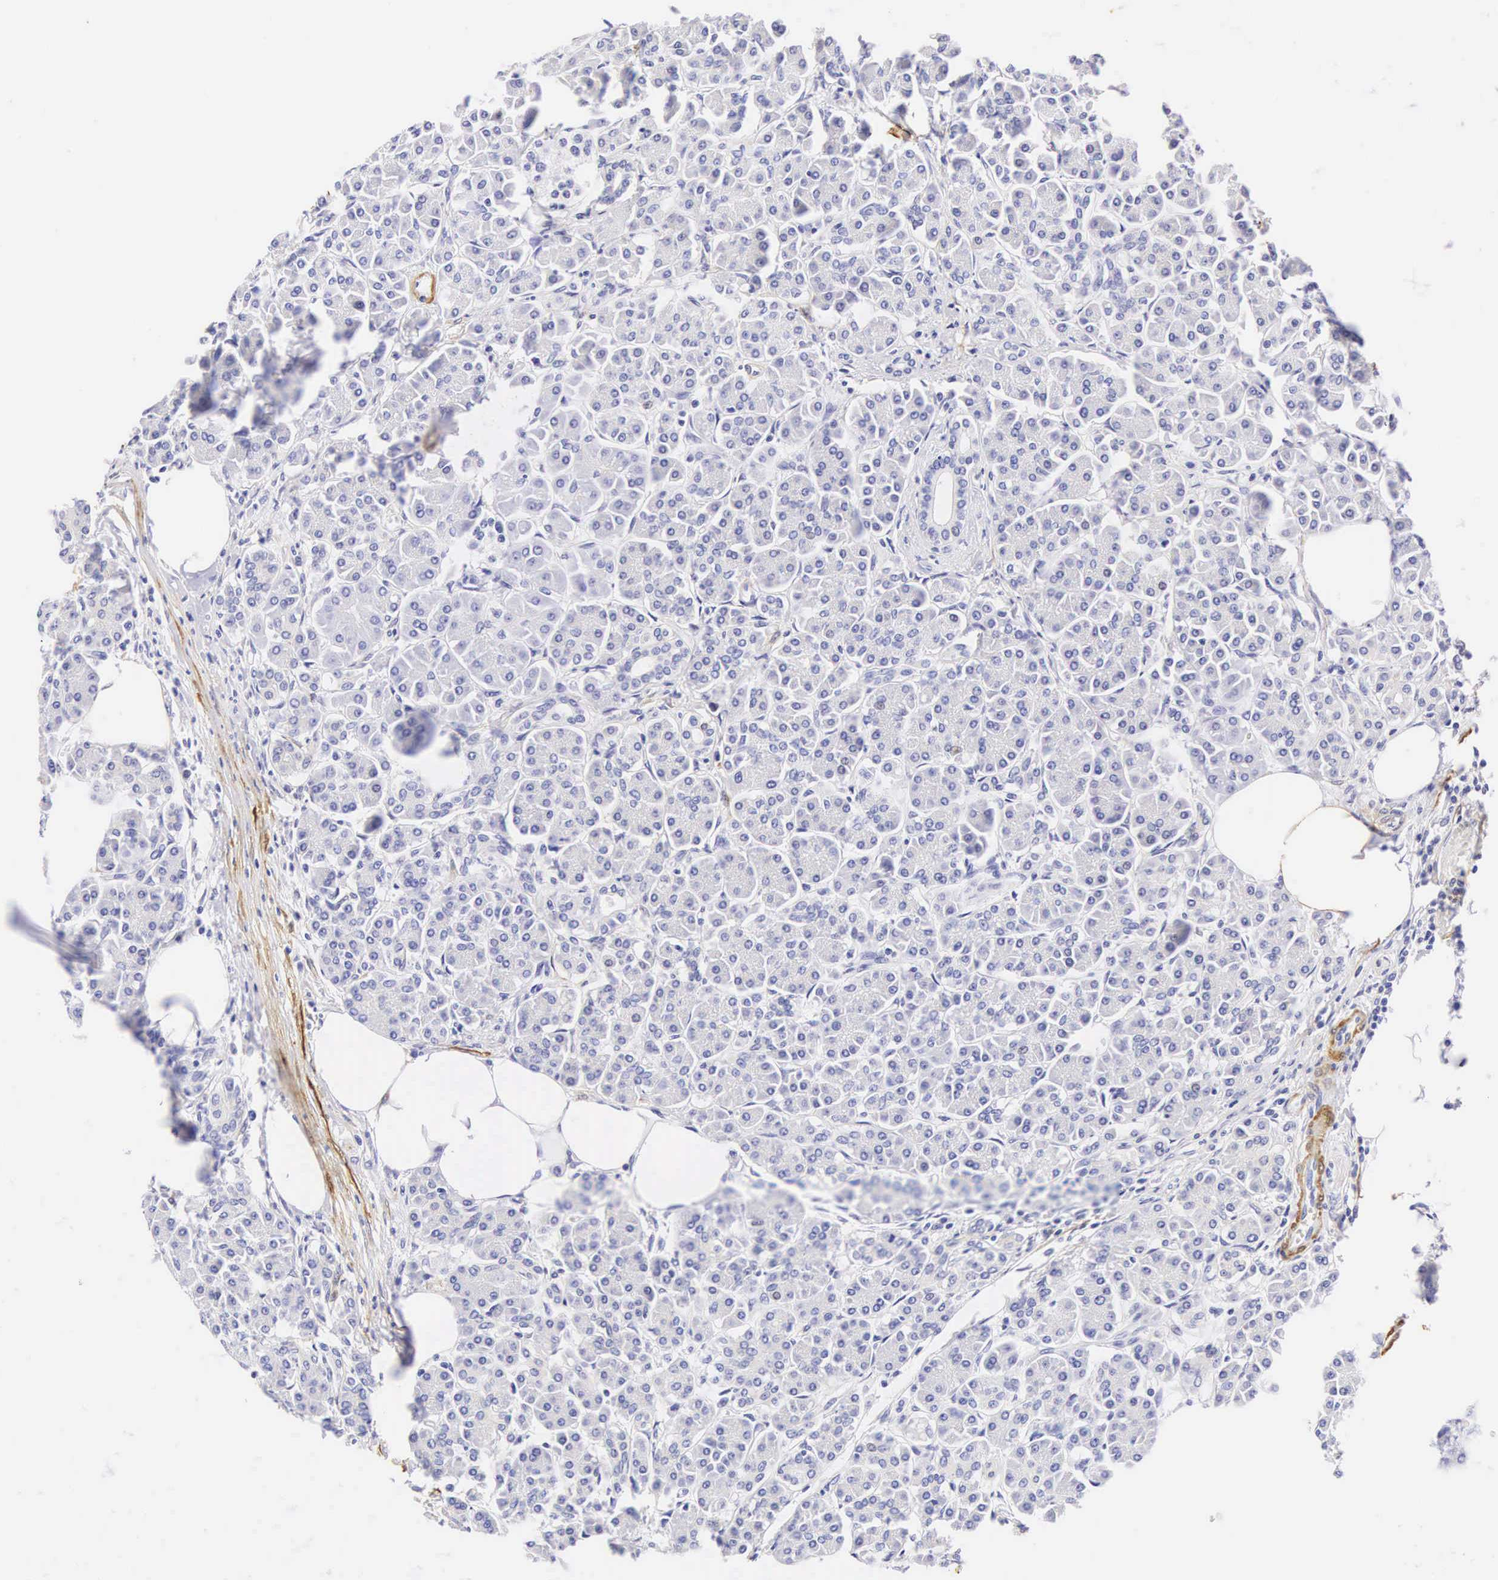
{"staining": {"intensity": "negative", "quantity": "none", "location": "none"}, "tissue": "pancreas", "cell_type": "Exocrine glandular cells", "image_type": "normal", "snomed": [{"axis": "morphology", "description": "Normal tissue, NOS"}, {"axis": "topography", "description": "Pancreas"}], "caption": "This is a image of IHC staining of unremarkable pancreas, which shows no positivity in exocrine glandular cells.", "gene": "CNN1", "patient": {"sex": "female", "age": 73}}